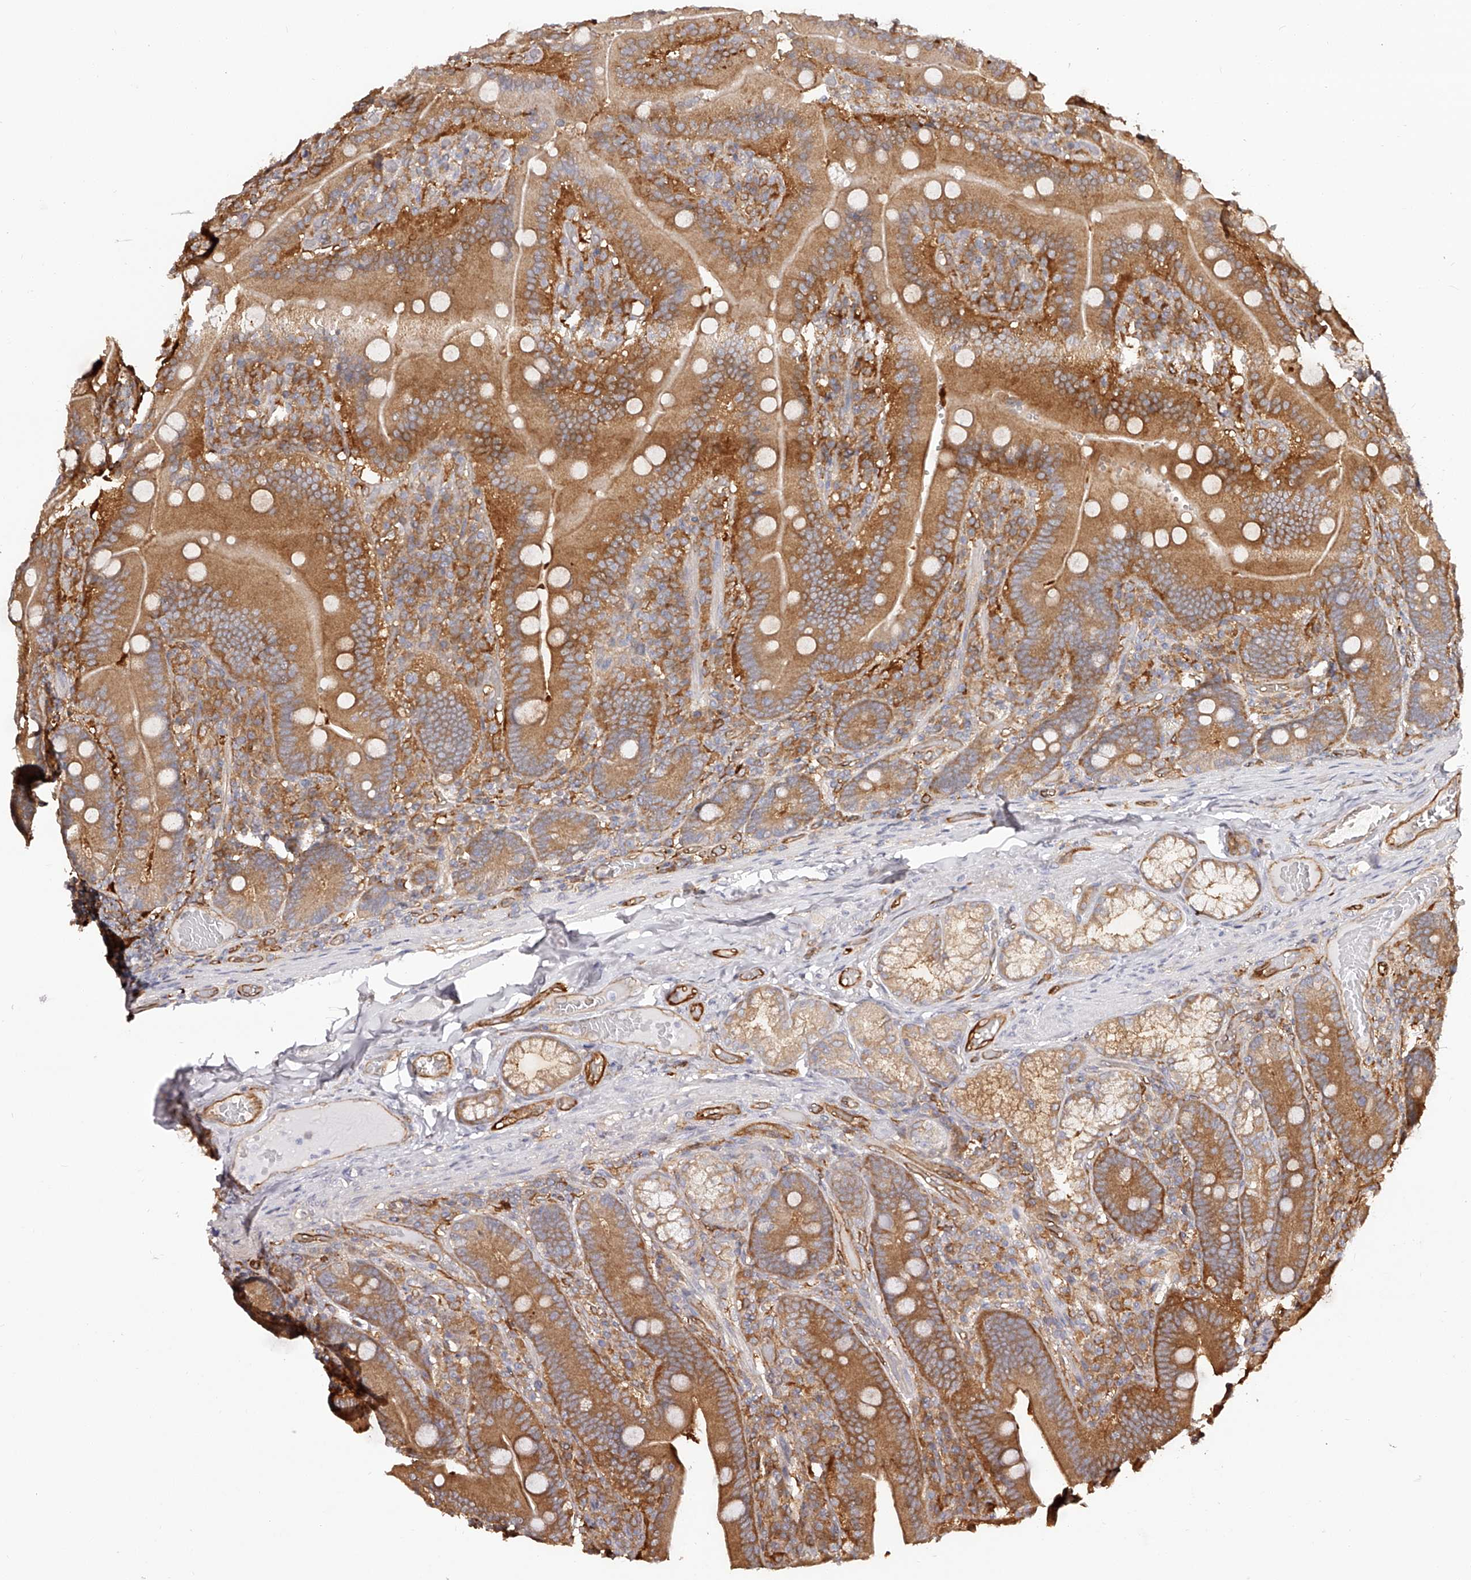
{"staining": {"intensity": "moderate", "quantity": ">75%", "location": "cytoplasmic/membranous"}, "tissue": "duodenum", "cell_type": "Glandular cells", "image_type": "normal", "snomed": [{"axis": "morphology", "description": "Normal tissue, NOS"}, {"axis": "topography", "description": "Duodenum"}], "caption": "This micrograph shows IHC staining of unremarkable human duodenum, with medium moderate cytoplasmic/membranous positivity in about >75% of glandular cells.", "gene": "LAP3", "patient": {"sex": "female", "age": 62}}